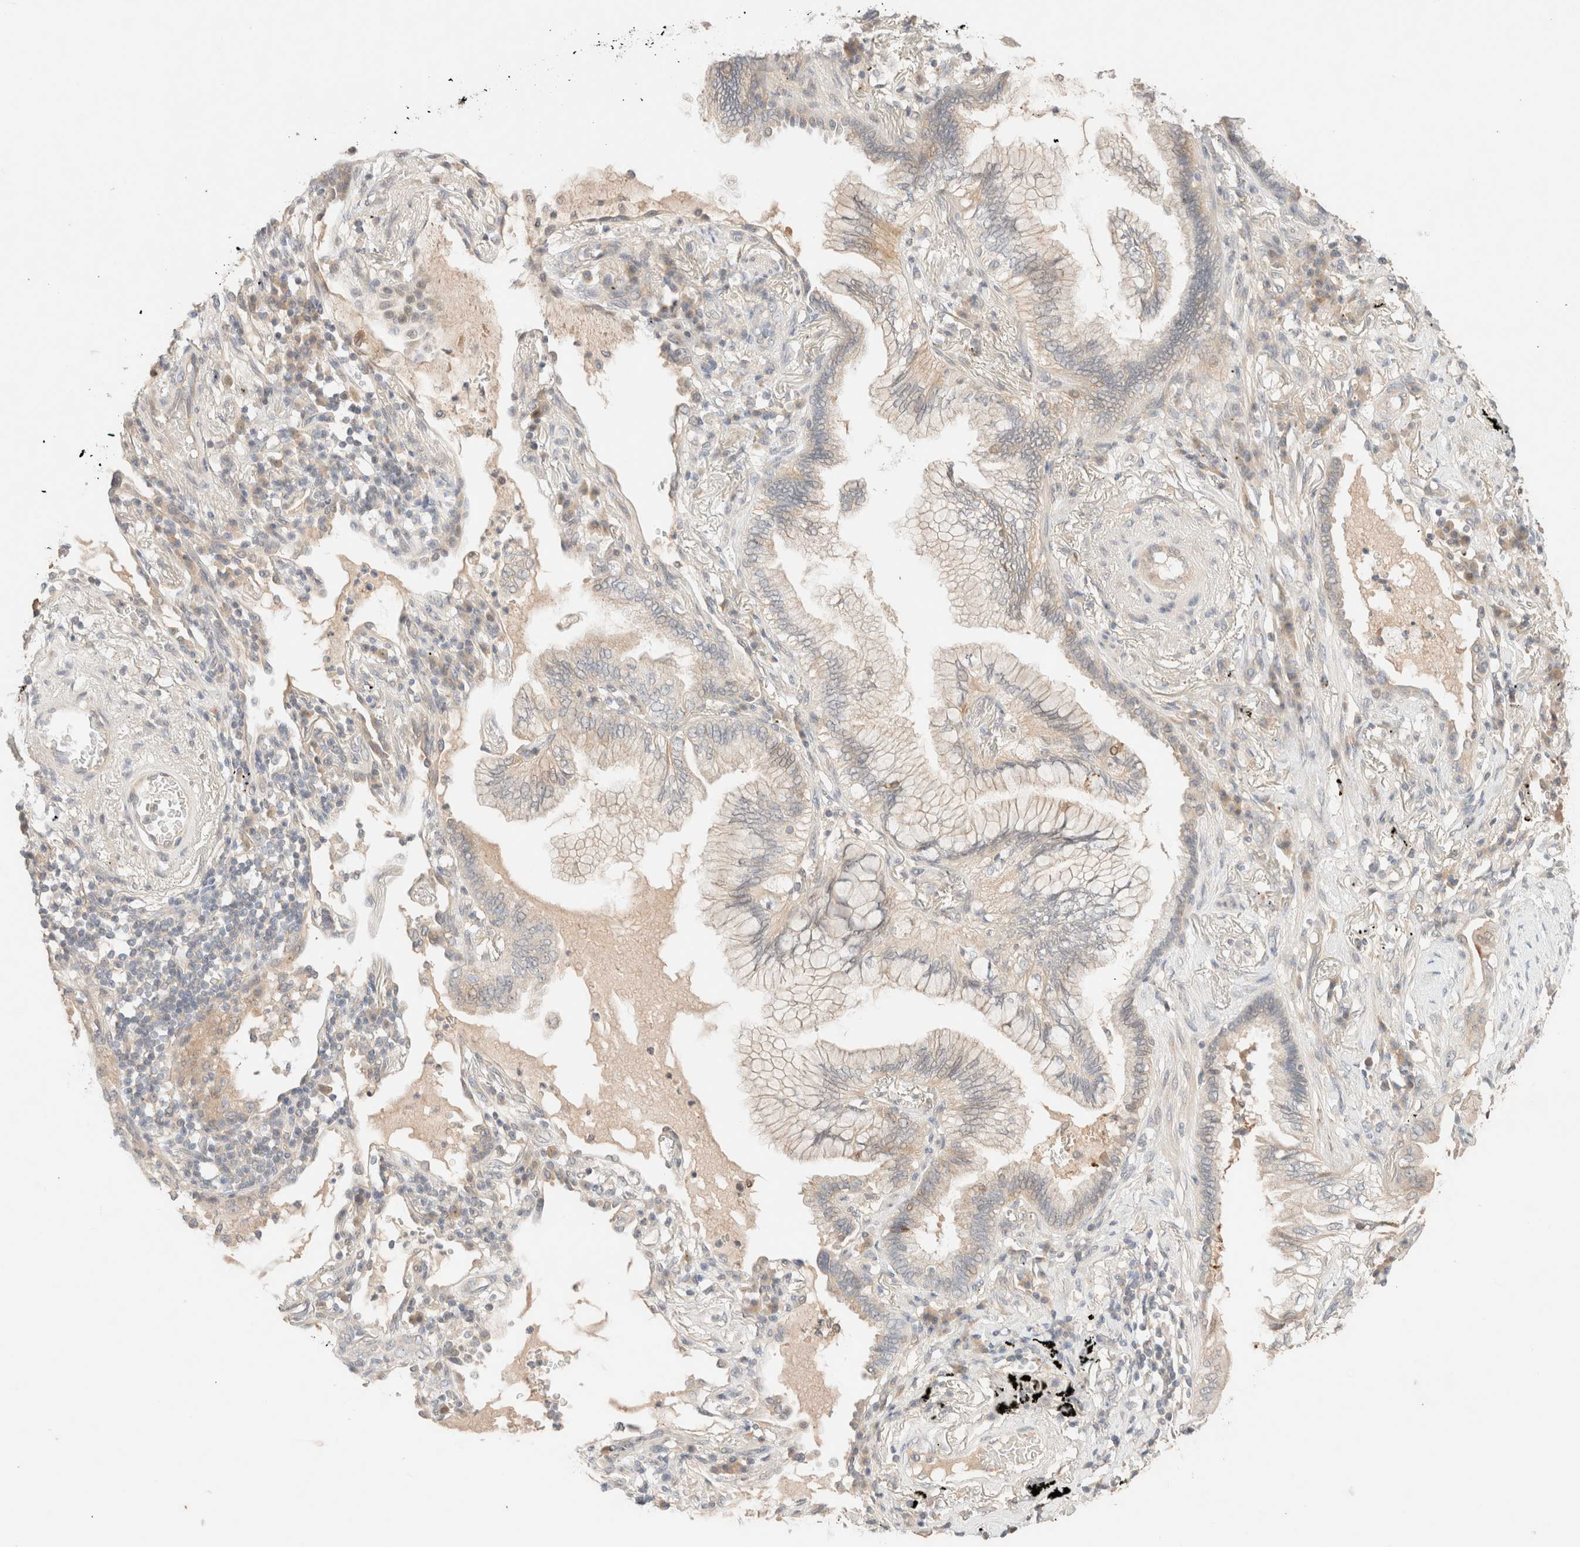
{"staining": {"intensity": "weak", "quantity": "<25%", "location": "cytoplasmic/membranous"}, "tissue": "lung cancer", "cell_type": "Tumor cells", "image_type": "cancer", "snomed": [{"axis": "morphology", "description": "Adenocarcinoma, NOS"}, {"axis": "topography", "description": "Lung"}], "caption": "A photomicrograph of lung cancer stained for a protein displays no brown staining in tumor cells. The staining is performed using DAB brown chromogen with nuclei counter-stained in using hematoxylin.", "gene": "SARM1", "patient": {"sex": "female", "age": 70}}